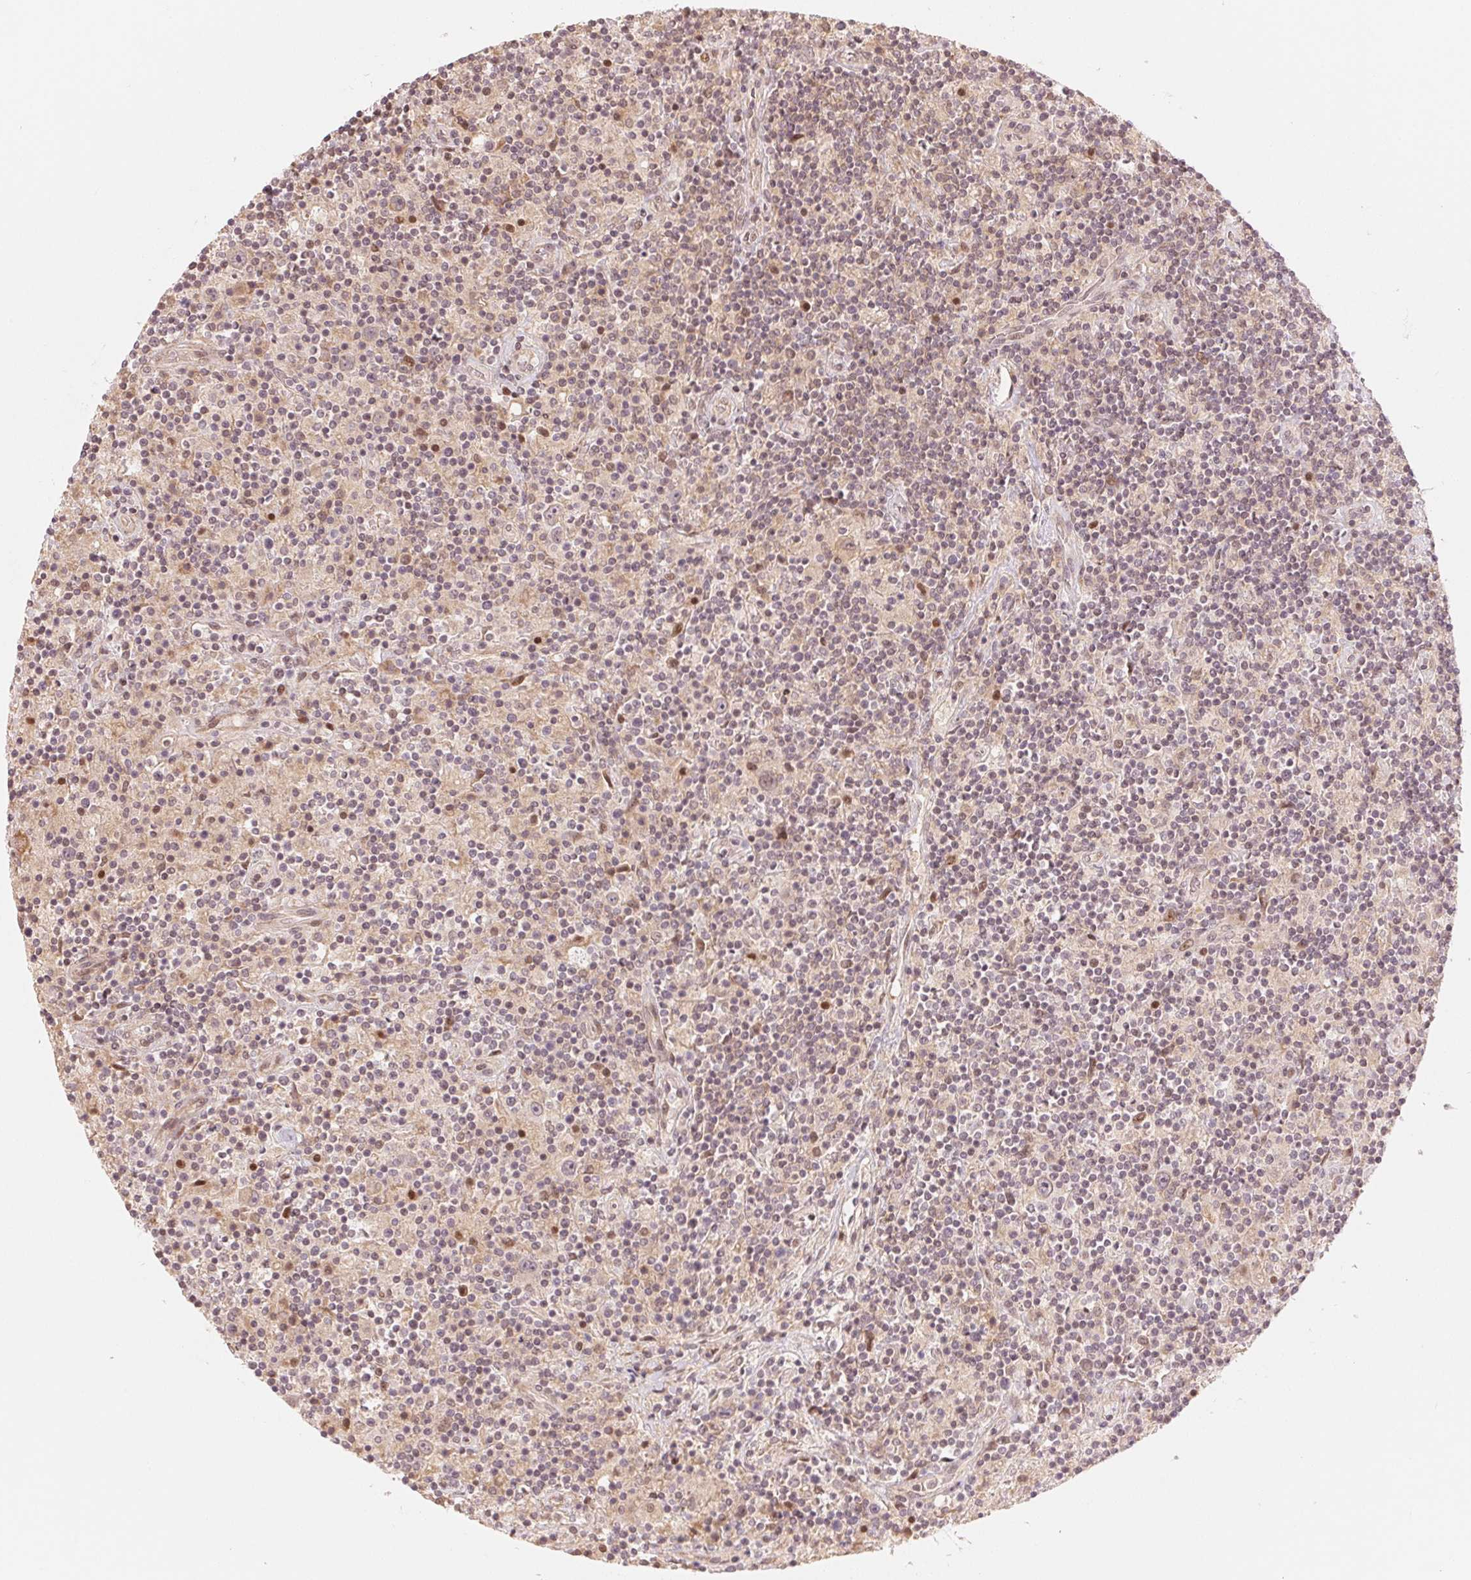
{"staining": {"intensity": "negative", "quantity": "none", "location": "none"}, "tissue": "lymphoma", "cell_type": "Tumor cells", "image_type": "cancer", "snomed": [{"axis": "morphology", "description": "Hodgkin's disease, NOS"}, {"axis": "topography", "description": "Lymph node"}], "caption": "Histopathology image shows no protein staining in tumor cells of lymphoma tissue.", "gene": "PRKN", "patient": {"sex": "male", "age": 70}}